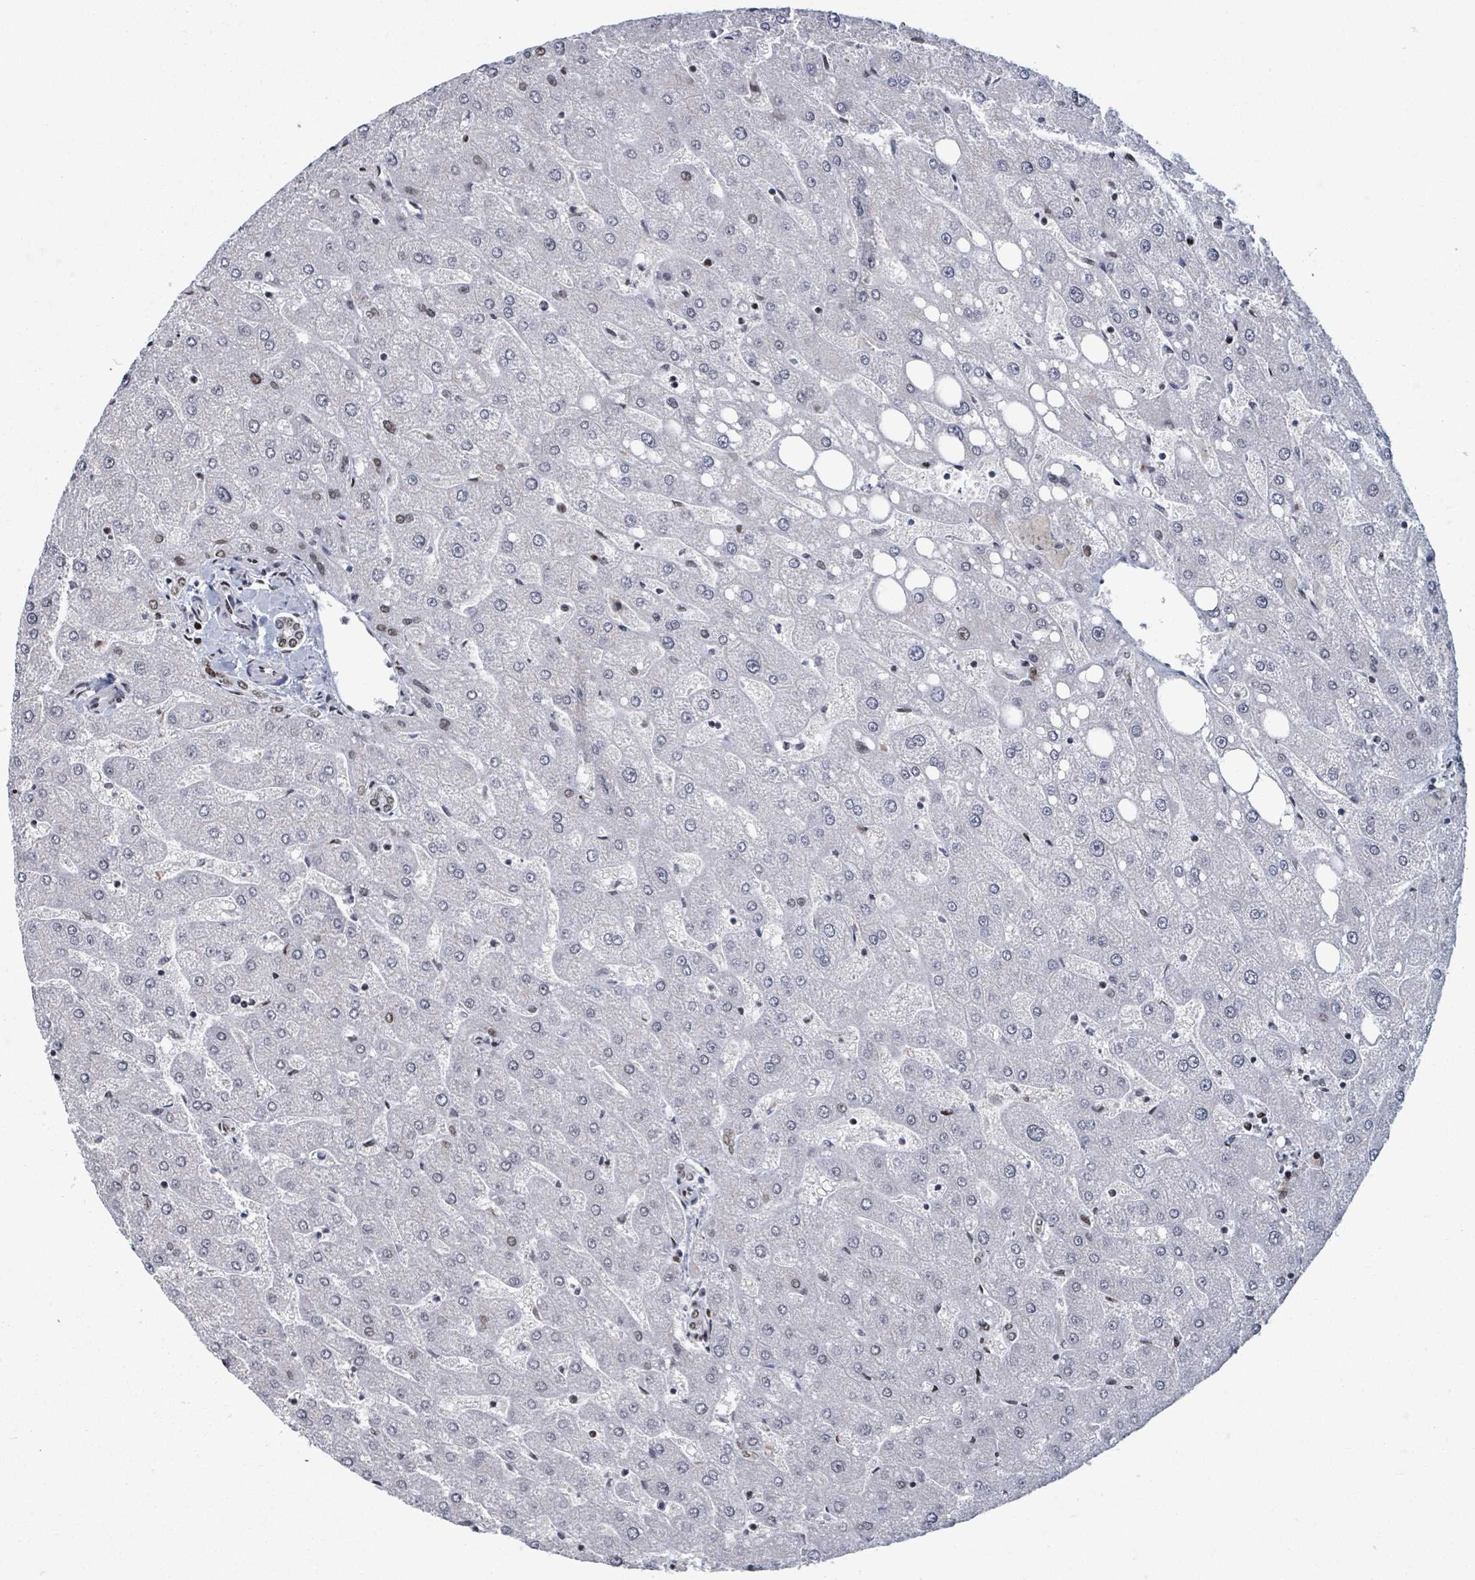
{"staining": {"intensity": "moderate", "quantity": "25%-75%", "location": "nuclear"}, "tissue": "liver", "cell_type": "Cholangiocytes", "image_type": "normal", "snomed": [{"axis": "morphology", "description": "Normal tissue, NOS"}, {"axis": "topography", "description": "Liver"}], "caption": "A medium amount of moderate nuclear positivity is identified in approximately 25%-75% of cholangiocytes in unremarkable liver.", "gene": "DHX16", "patient": {"sex": "male", "age": 67}}